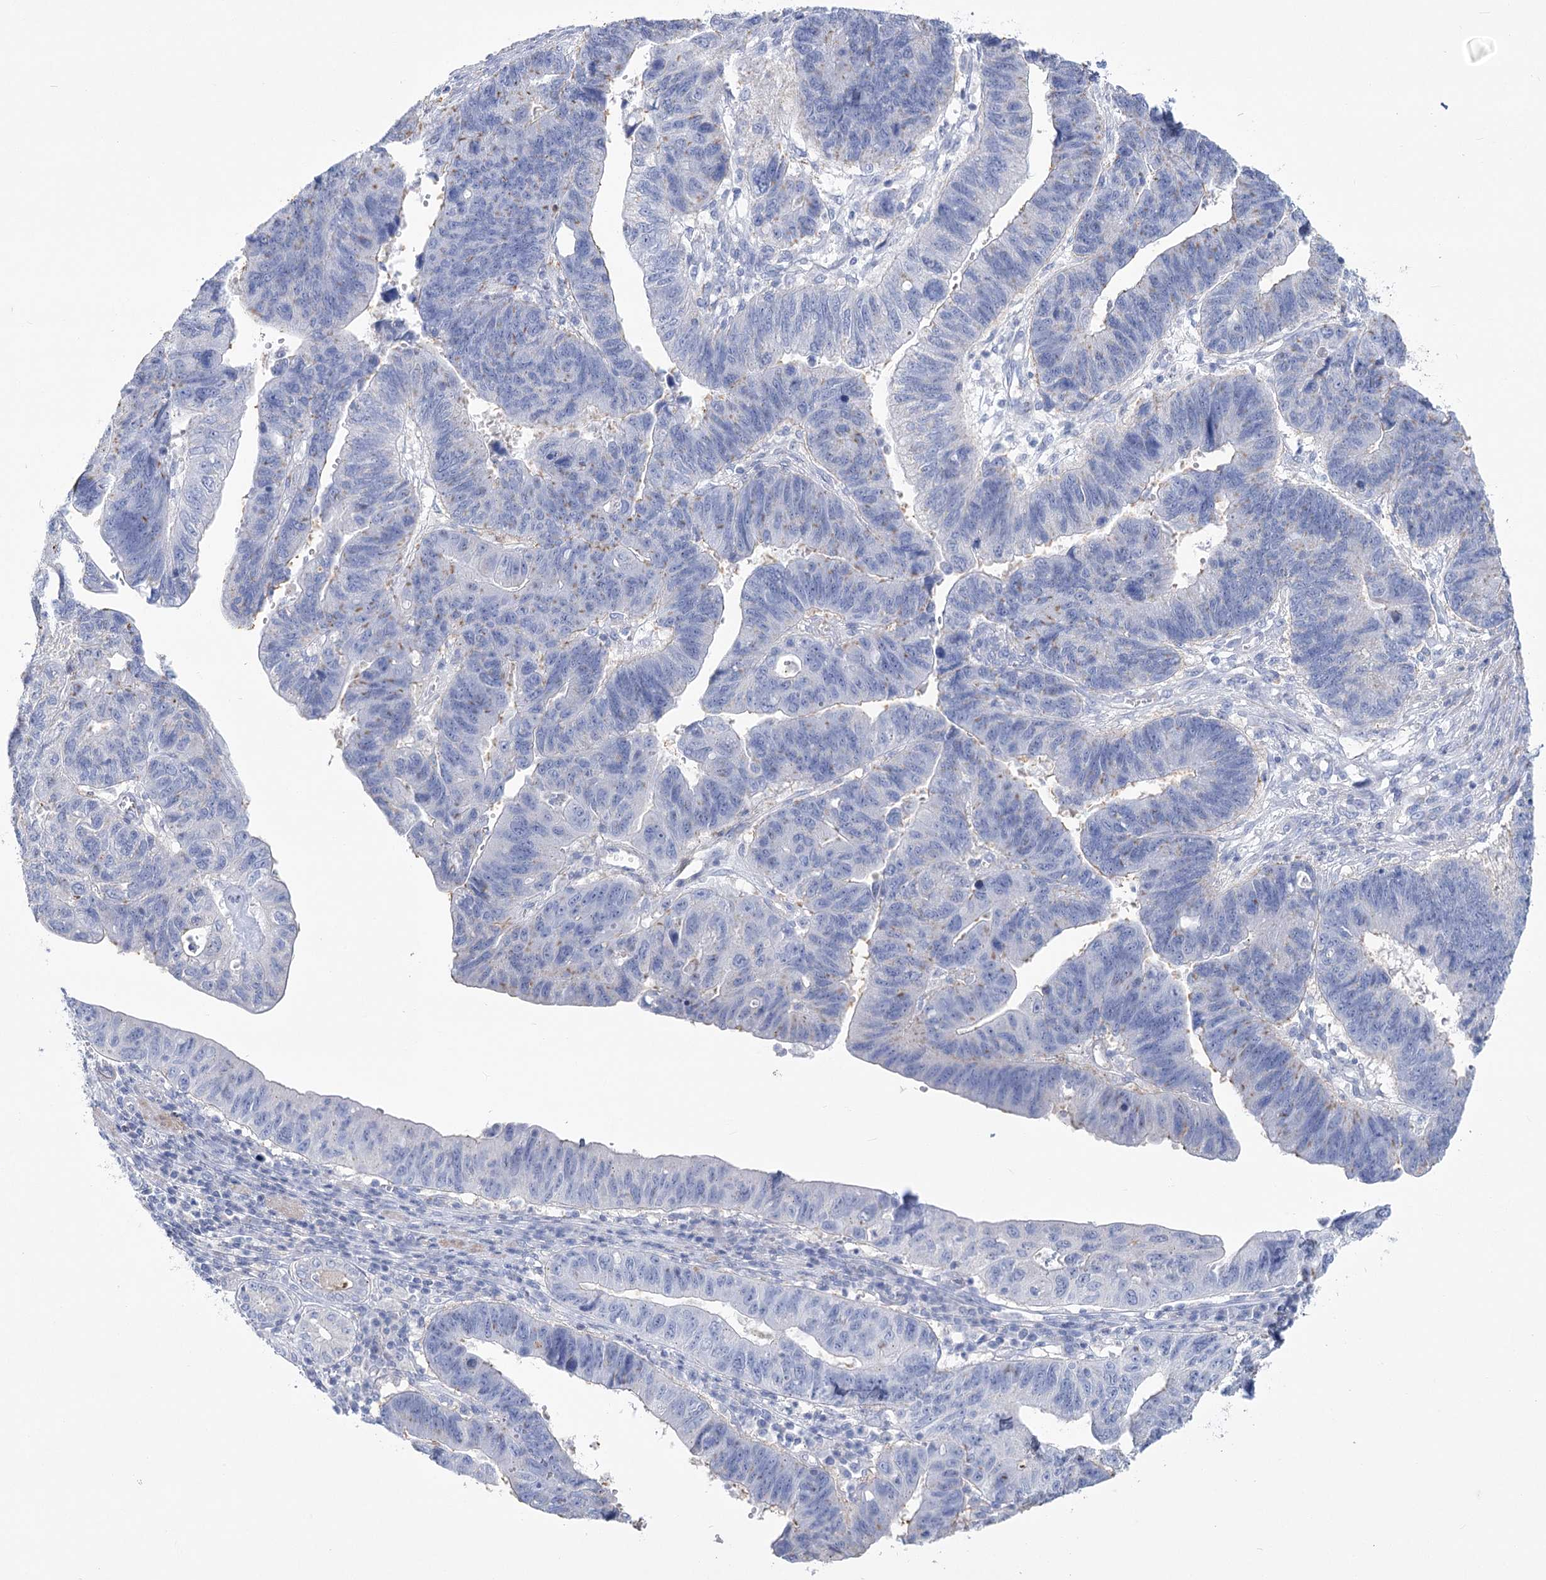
{"staining": {"intensity": "negative", "quantity": "none", "location": "none"}, "tissue": "stomach cancer", "cell_type": "Tumor cells", "image_type": "cancer", "snomed": [{"axis": "morphology", "description": "Adenocarcinoma, NOS"}, {"axis": "topography", "description": "Stomach"}], "caption": "Photomicrograph shows no protein positivity in tumor cells of stomach cancer (adenocarcinoma) tissue. The staining was performed using DAB to visualize the protein expression in brown, while the nuclei were stained in blue with hematoxylin (Magnification: 20x).", "gene": "PCDHA1", "patient": {"sex": "male", "age": 59}}